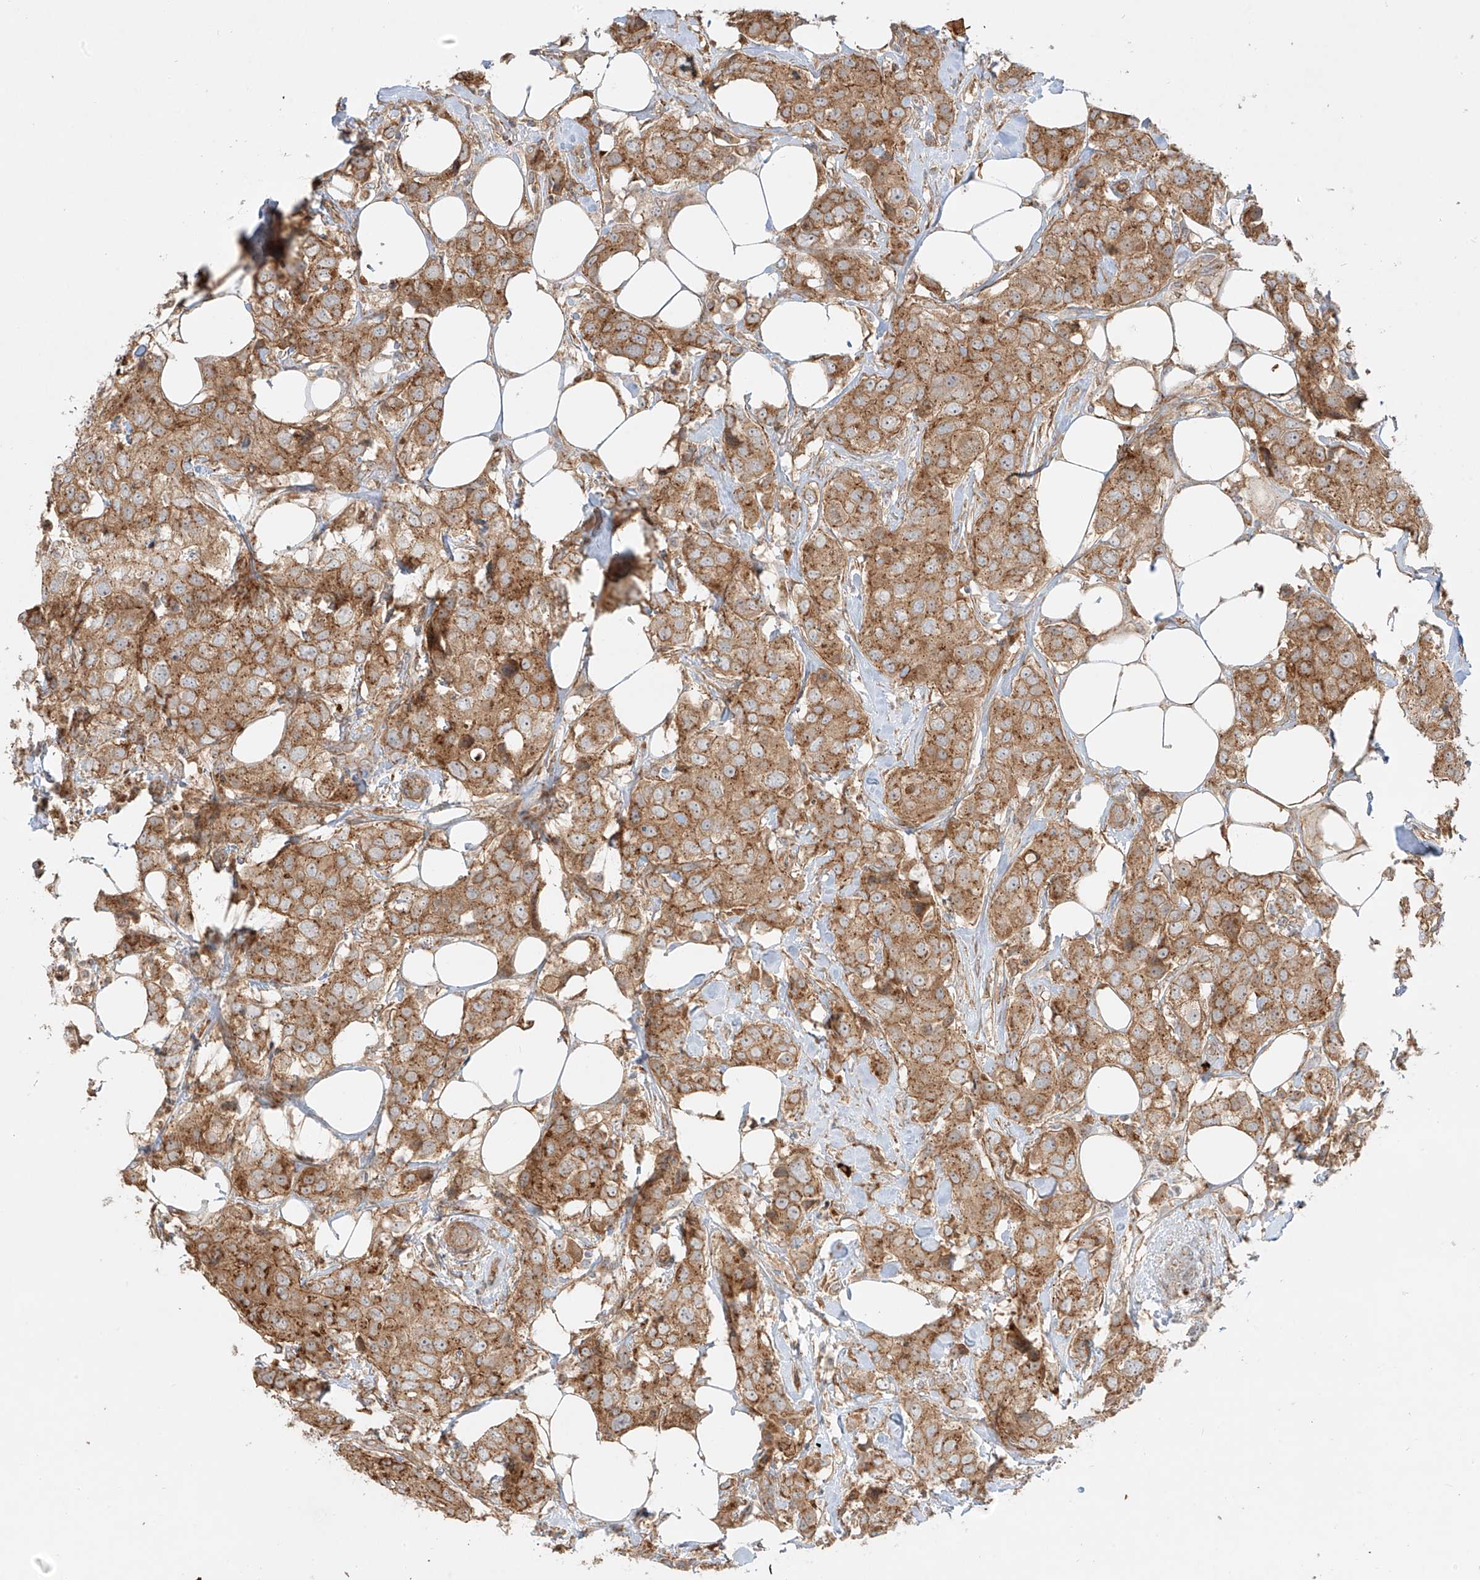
{"staining": {"intensity": "moderate", "quantity": ">75%", "location": "cytoplasmic/membranous"}, "tissue": "breast cancer", "cell_type": "Tumor cells", "image_type": "cancer", "snomed": [{"axis": "morphology", "description": "Duct carcinoma"}, {"axis": "topography", "description": "Breast"}], "caption": "IHC staining of breast cancer, which shows medium levels of moderate cytoplasmic/membranous staining in approximately >75% of tumor cells indicating moderate cytoplasmic/membranous protein staining. The staining was performed using DAB (brown) for protein detection and nuclei were counterstained in hematoxylin (blue).", "gene": "ZNF287", "patient": {"sex": "female", "age": 80}}